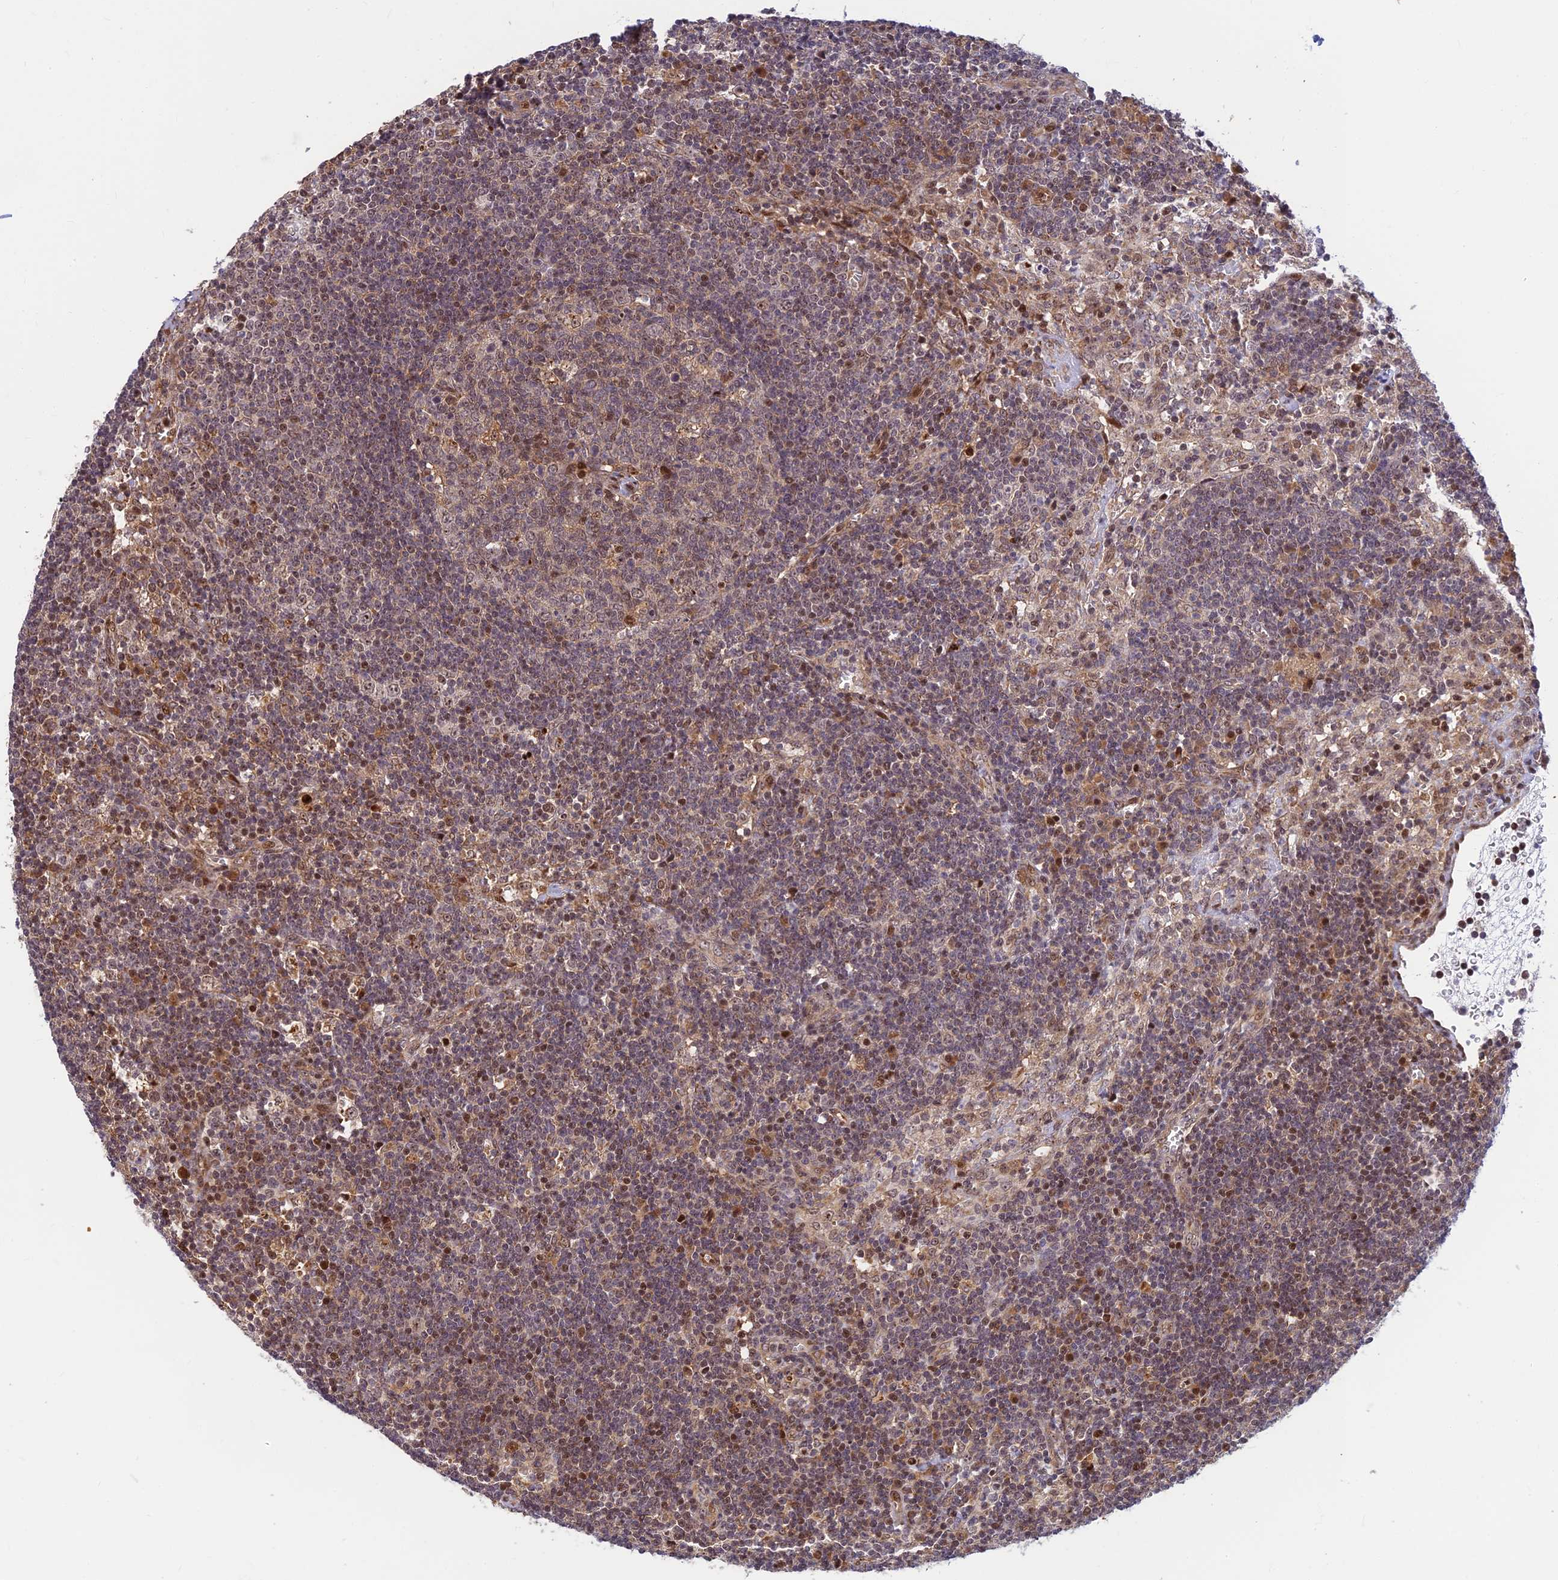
{"staining": {"intensity": "strong", "quantity": "<25%", "location": "nuclear"}, "tissue": "lymph node", "cell_type": "Germinal center cells", "image_type": "normal", "snomed": [{"axis": "morphology", "description": "Normal tissue, NOS"}, {"axis": "topography", "description": "Lymph node"}], "caption": "This photomicrograph shows unremarkable lymph node stained with IHC to label a protein in brown. The nuclear of germinal center cells show strong positivity for the protein. Nuclei are counter-stained blue.", "gene": "UFSP2", "patient": {"sex": "male", "age": 58}}